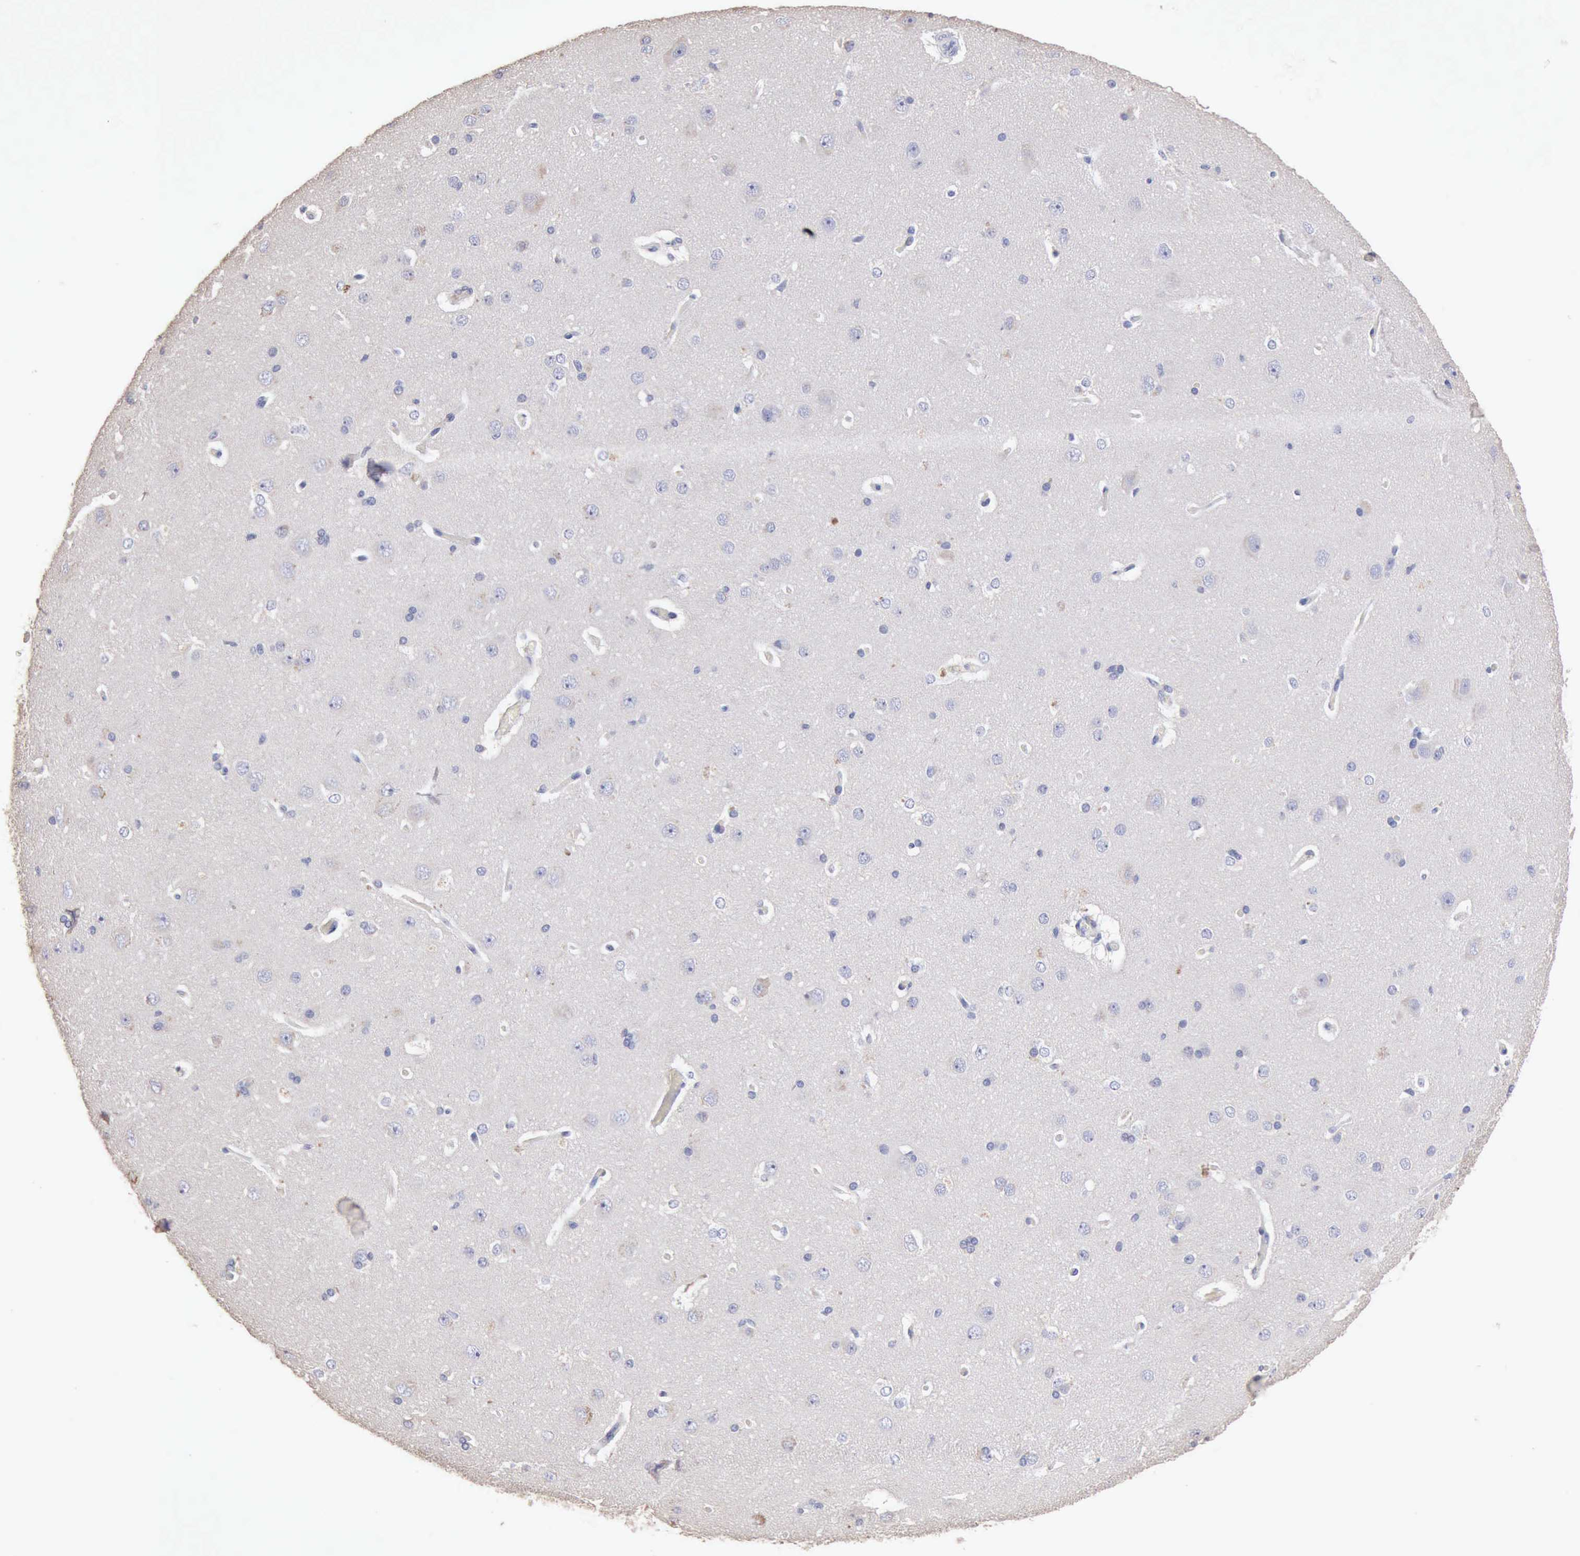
{"staining": {"intensity": "negative", "quantity": "none", "location": "none"}, "tissue": "cerebral cortex", "cell_type": "Endothelial cells", "image_type": "normal", "snomed": [{"axis": "morphology", "description": "Normal tissue, NOS"}, {"axis": "topography", "description": "Cerebral cortex"}], "caption": "Image shows no protein positivity in endothelial cells of unremarkable cerebral cortex.", "gene": "KRT6B", "patient": {"sex": "female", "age": 45}}